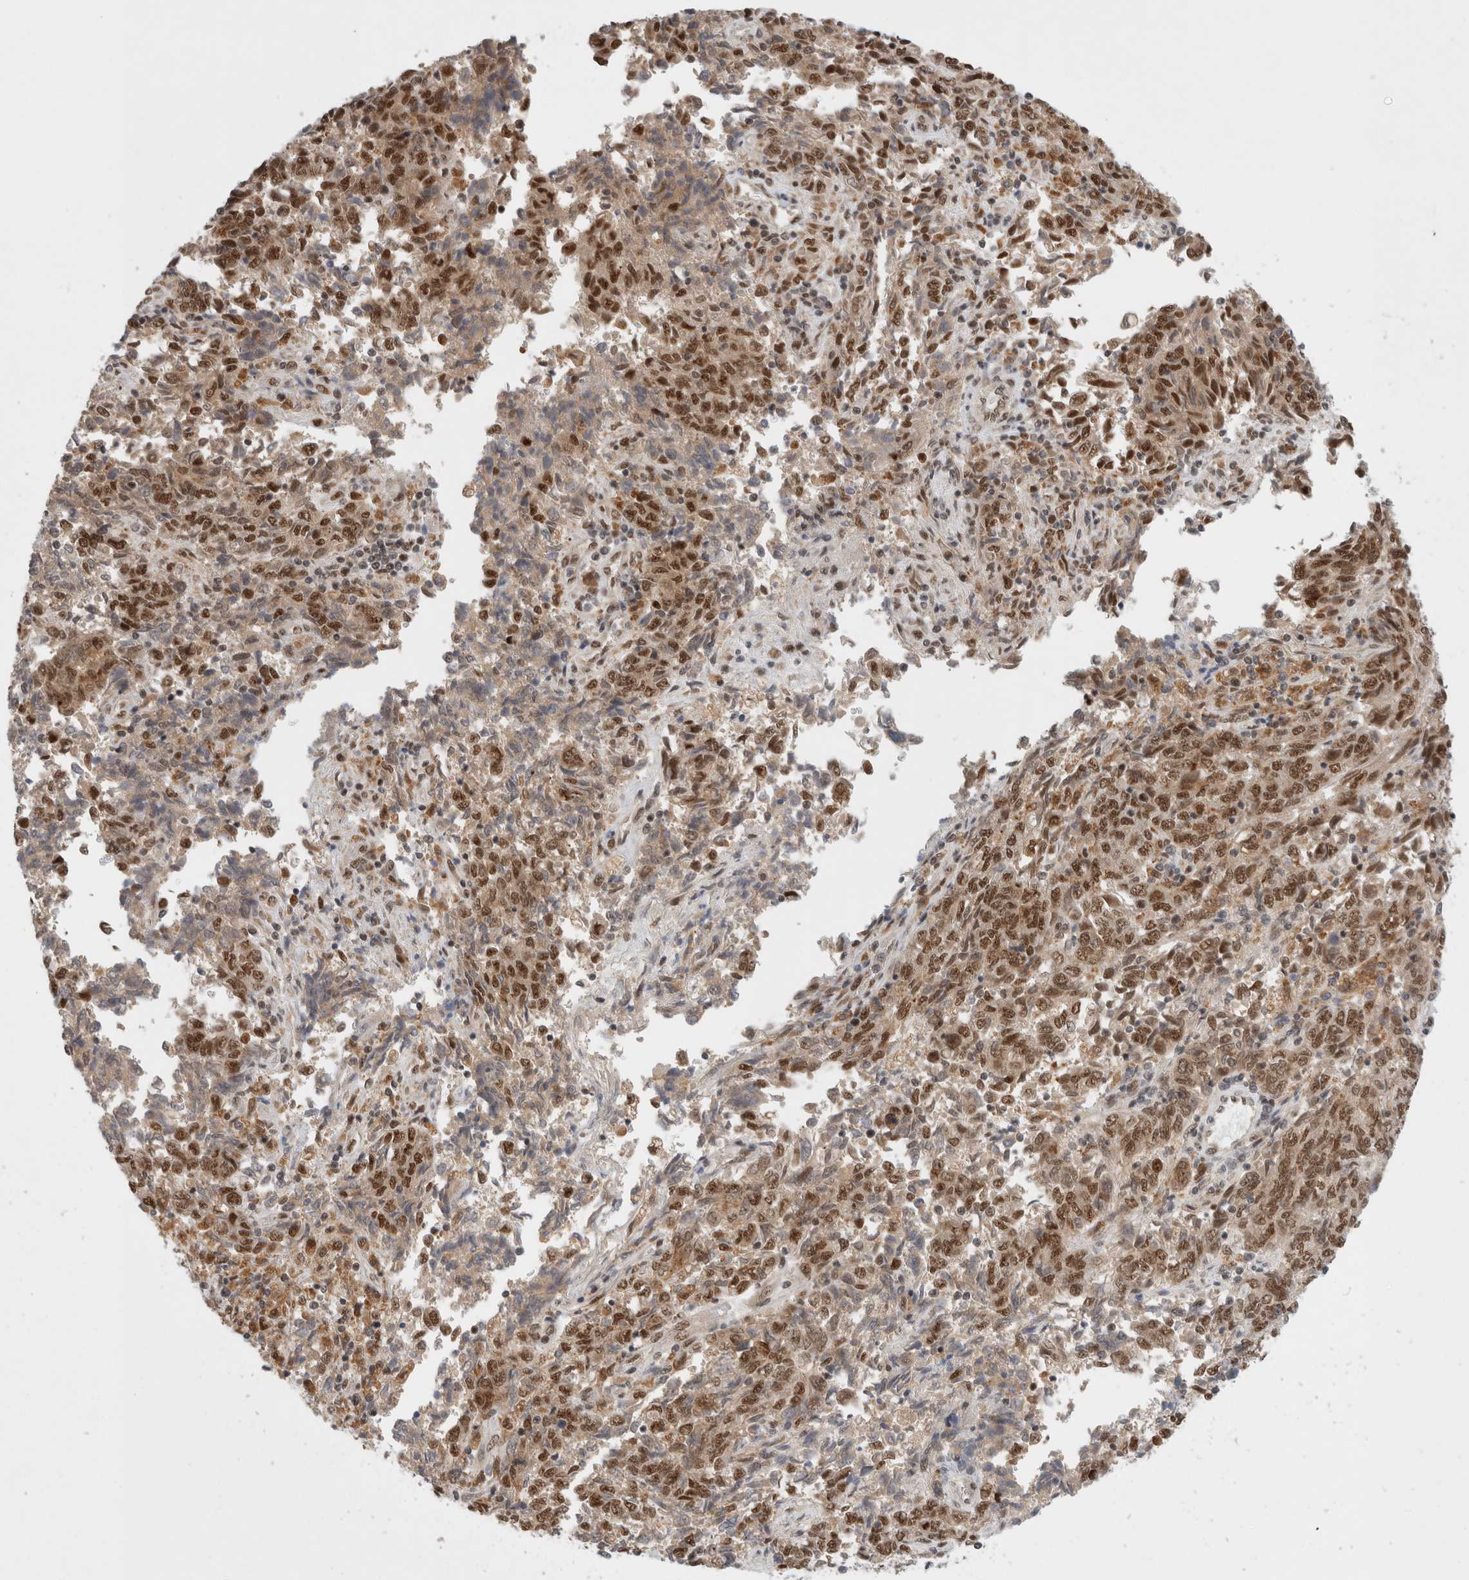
{"staining": {"intensity": "strong", "quantity": ">75%", "location": "cytoplasmic/membranous,nuclear"}, "tissue": "endometrial cancer", "cell_type": "Tumor cells", "image_type": "cancer", "snomed": [{"axis": "morphology", "description": "Adenocarcinoma, NOS"}, {"axis": "topography", "description": "Endometrium"}], "caption": "Immunohistochemistry (IHC) photomicrograph of human endometrial cancer stained for a protein (brown), which reveals high levels of strong cytoplasmic/membranous and nuclear expression in approximately >75% of tumor cells.", "gene": "NCAPG2", "patient": {"sex": "female", "age": 80}}